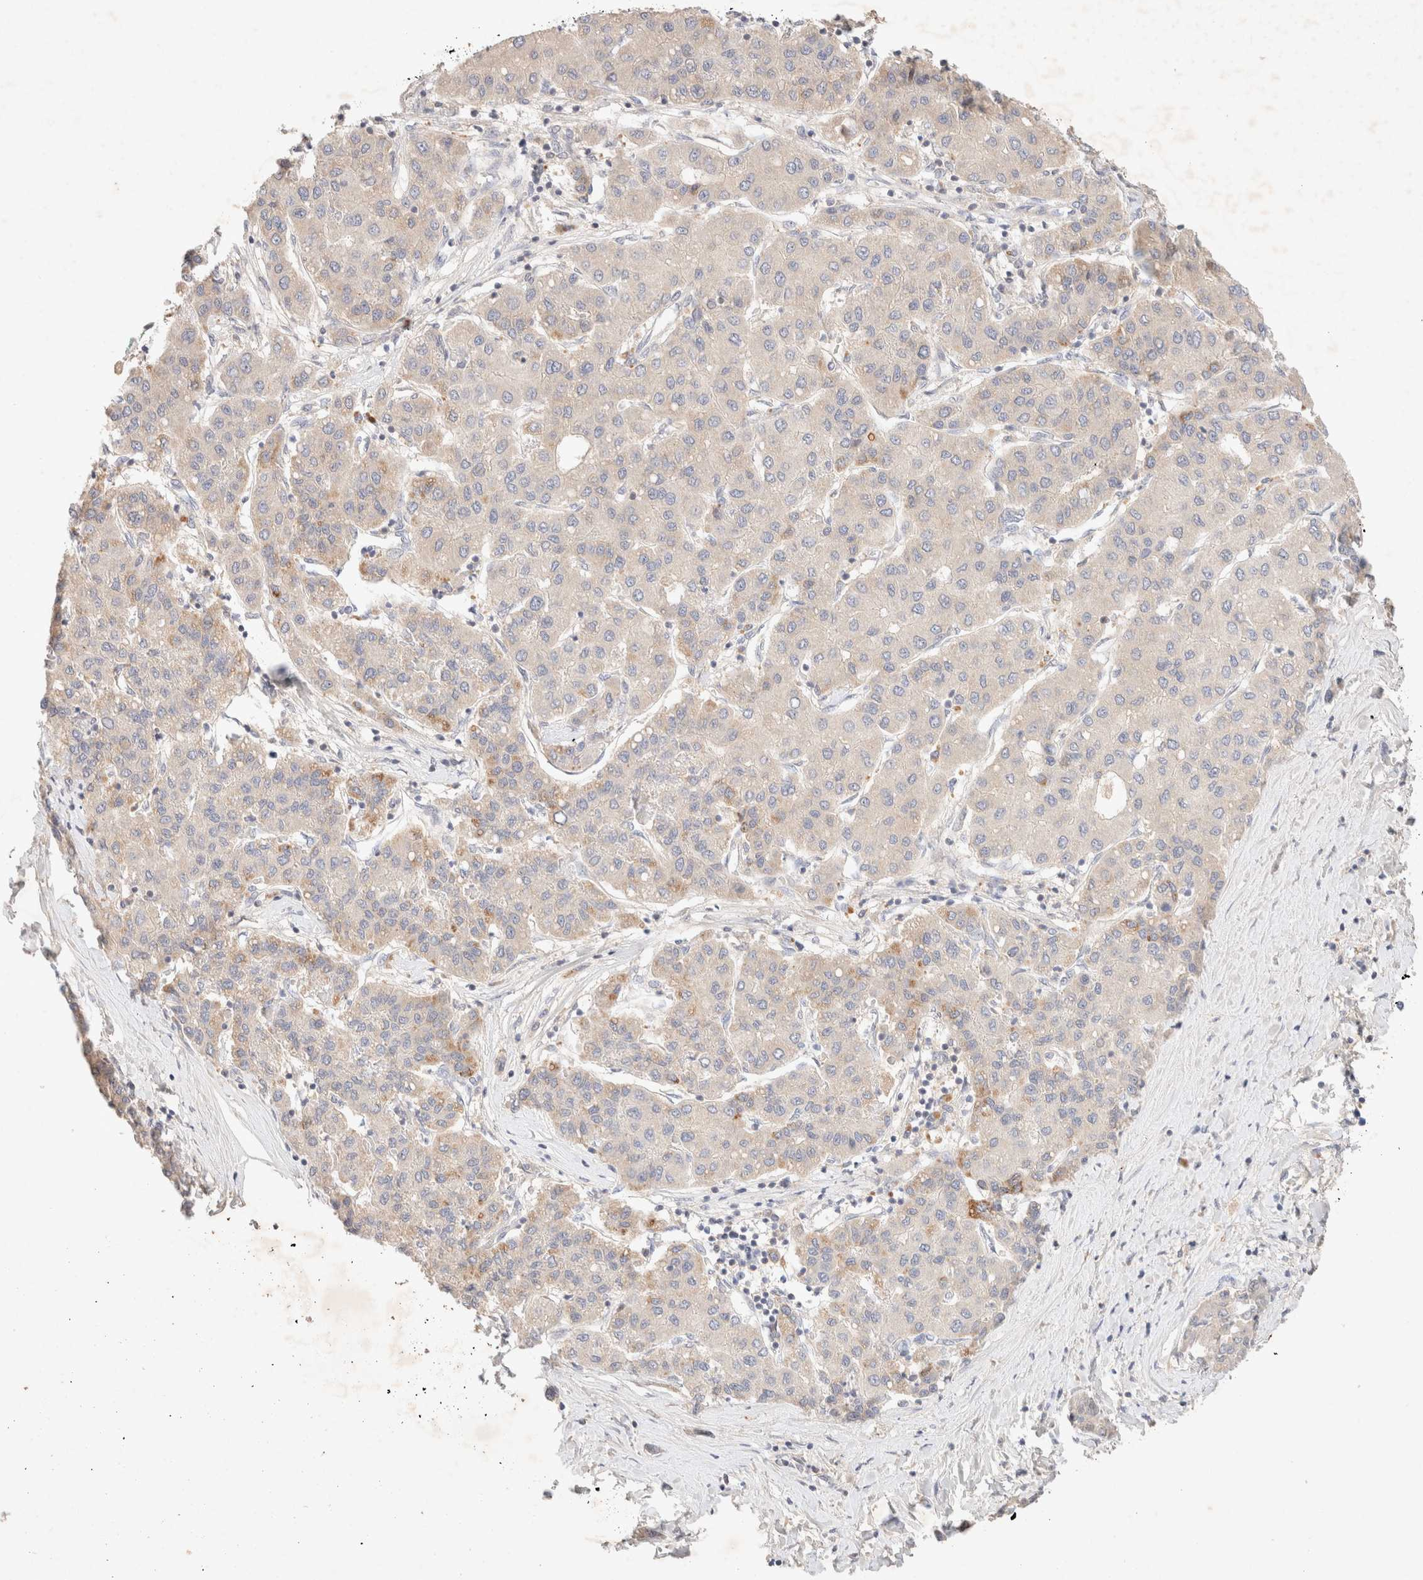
{"staining": {"intensity": "negative", "quantity": "none", "location": "none"}, "tissue": "liver cancer", "cell_type": "Tumor cells", "image_type": "cancer", "snomed": [{"axis": "morphology", "description": "Carcinoma, Hepatocellular, NOS"}, {"axis": "topography", "description": "Liver"}], "caption": "Liver hepatocellular carcinoma stained for a protein using immunohistochemistry exhibits no staining tumor cells.", "gene": "SARM1", "patient": {"sex": "male", "age": 65}}